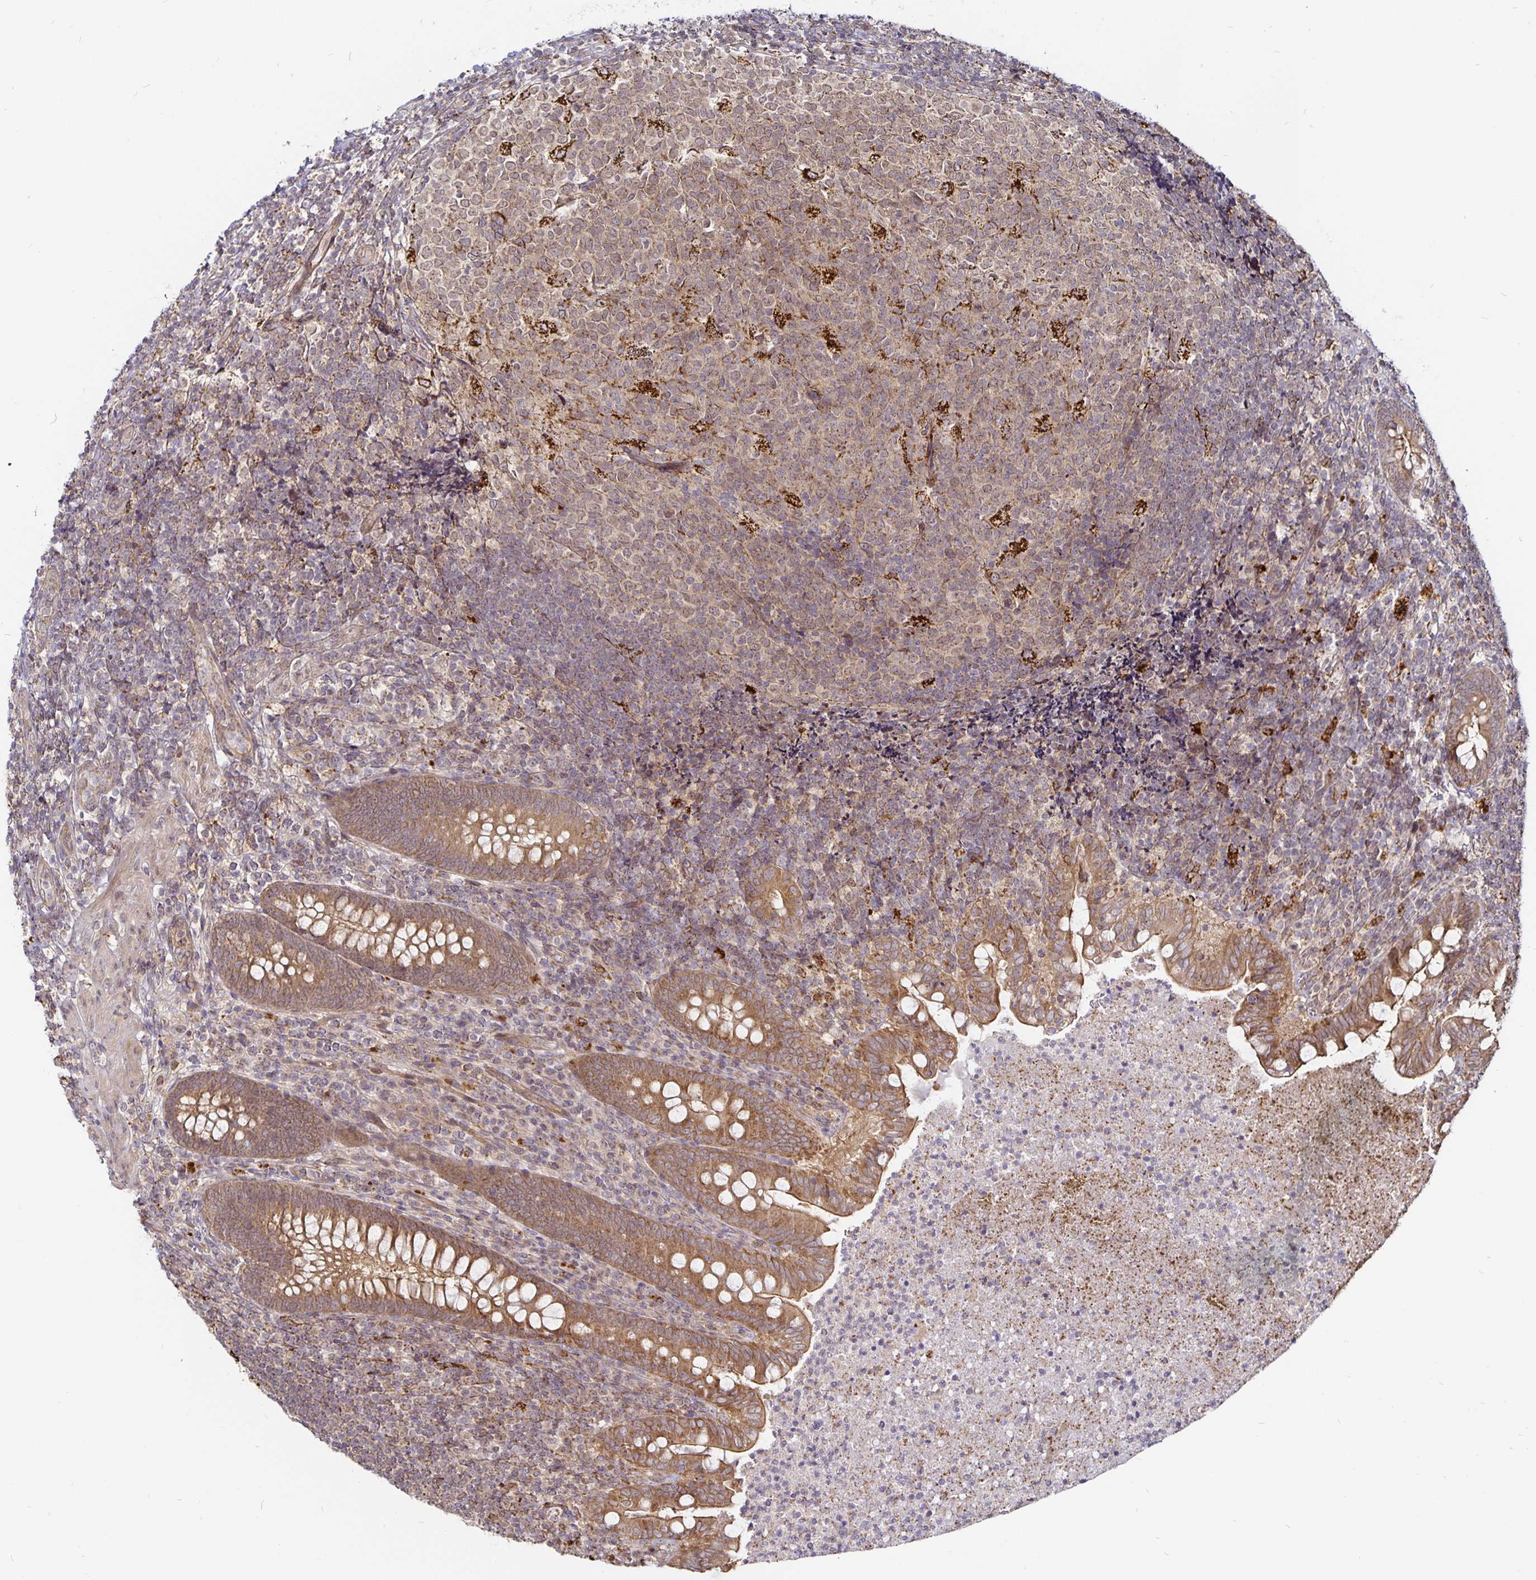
{"staining": {"intensity": "moderate", "quantity": ">75%", "location": "cytoplasmic/membranous"}, "tissue": "appendix", "cell_type": "Glandular cells", "image_type": "normal", "snomed": [{"axis": "morphology", "description": "Normal tissue, NOS"}, {"axis": "topography", "description": "Appendix"}], "caption": "Normal appendix demonstrates moderate cytoplasmic/membranous positivity in about >75% of glandular cells, visualized by immunohistochemistry. (DAB (3,3'-diaminobenzidine) = brown stain, brightfield microscopy at high magnification).", "gene": "CYP27A1", "patient": {"sex": "male", "age": 47}}